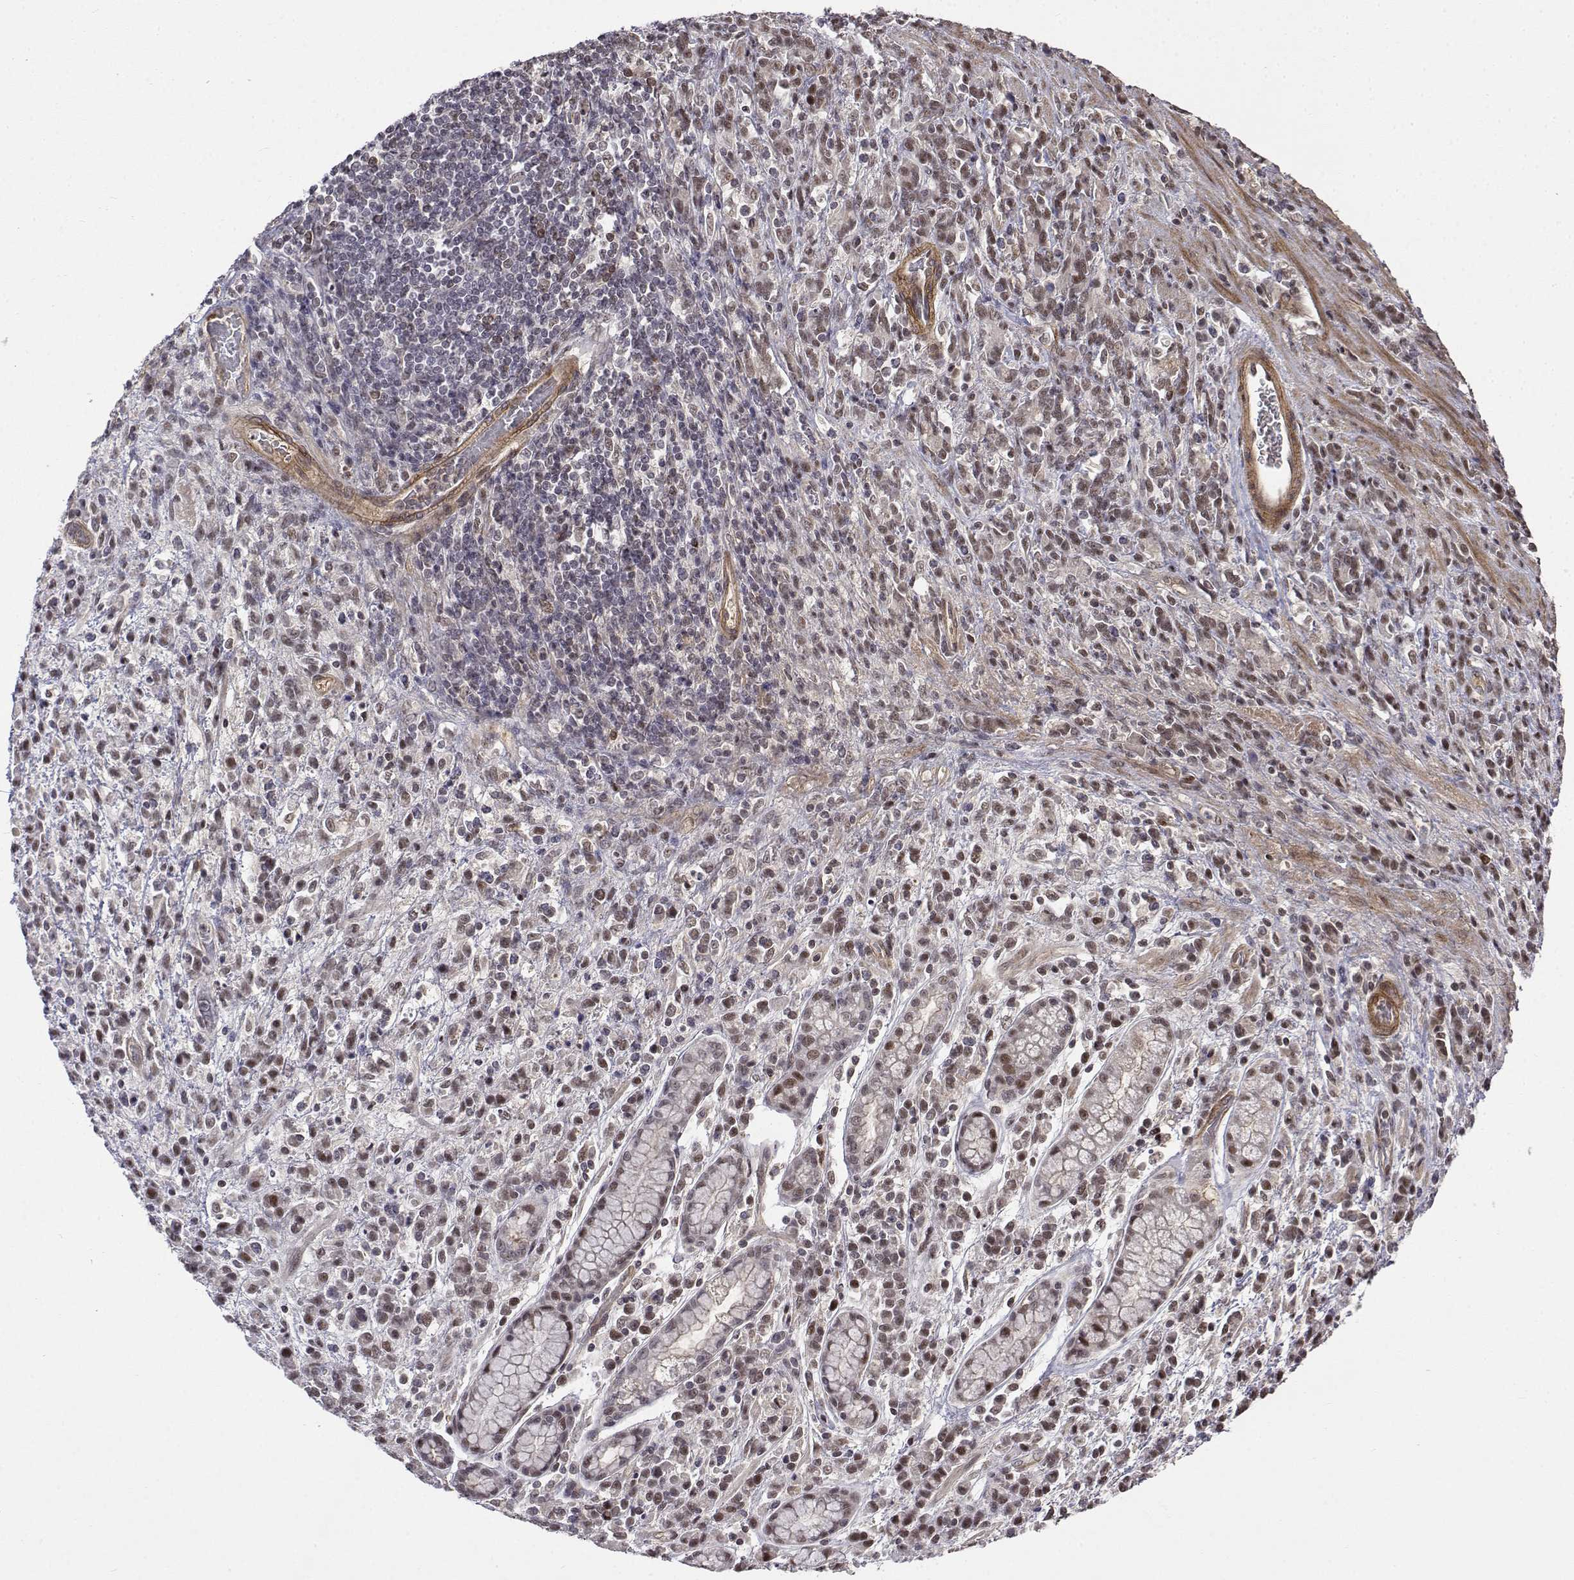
{"staining": {"intensity": "moderate", "quantity": ">75%", "location": "nuclear"}, "tissue": "stomach cancer", "cell_type": "Tumor cells", "image_type": "cancer", "snomed": [{"axis": "morphology", "description": "Adenocarcinoma, NOS"}, {"axis": "topography", "description": "Stomach"}], "caption": "Protein analysis of stomach adenocarcinoma tissue displays moderate nuclear staining in about >75% of tumor cells.", "gene": "ITGA7", "patient": {"sex": "female", "age": 57}}